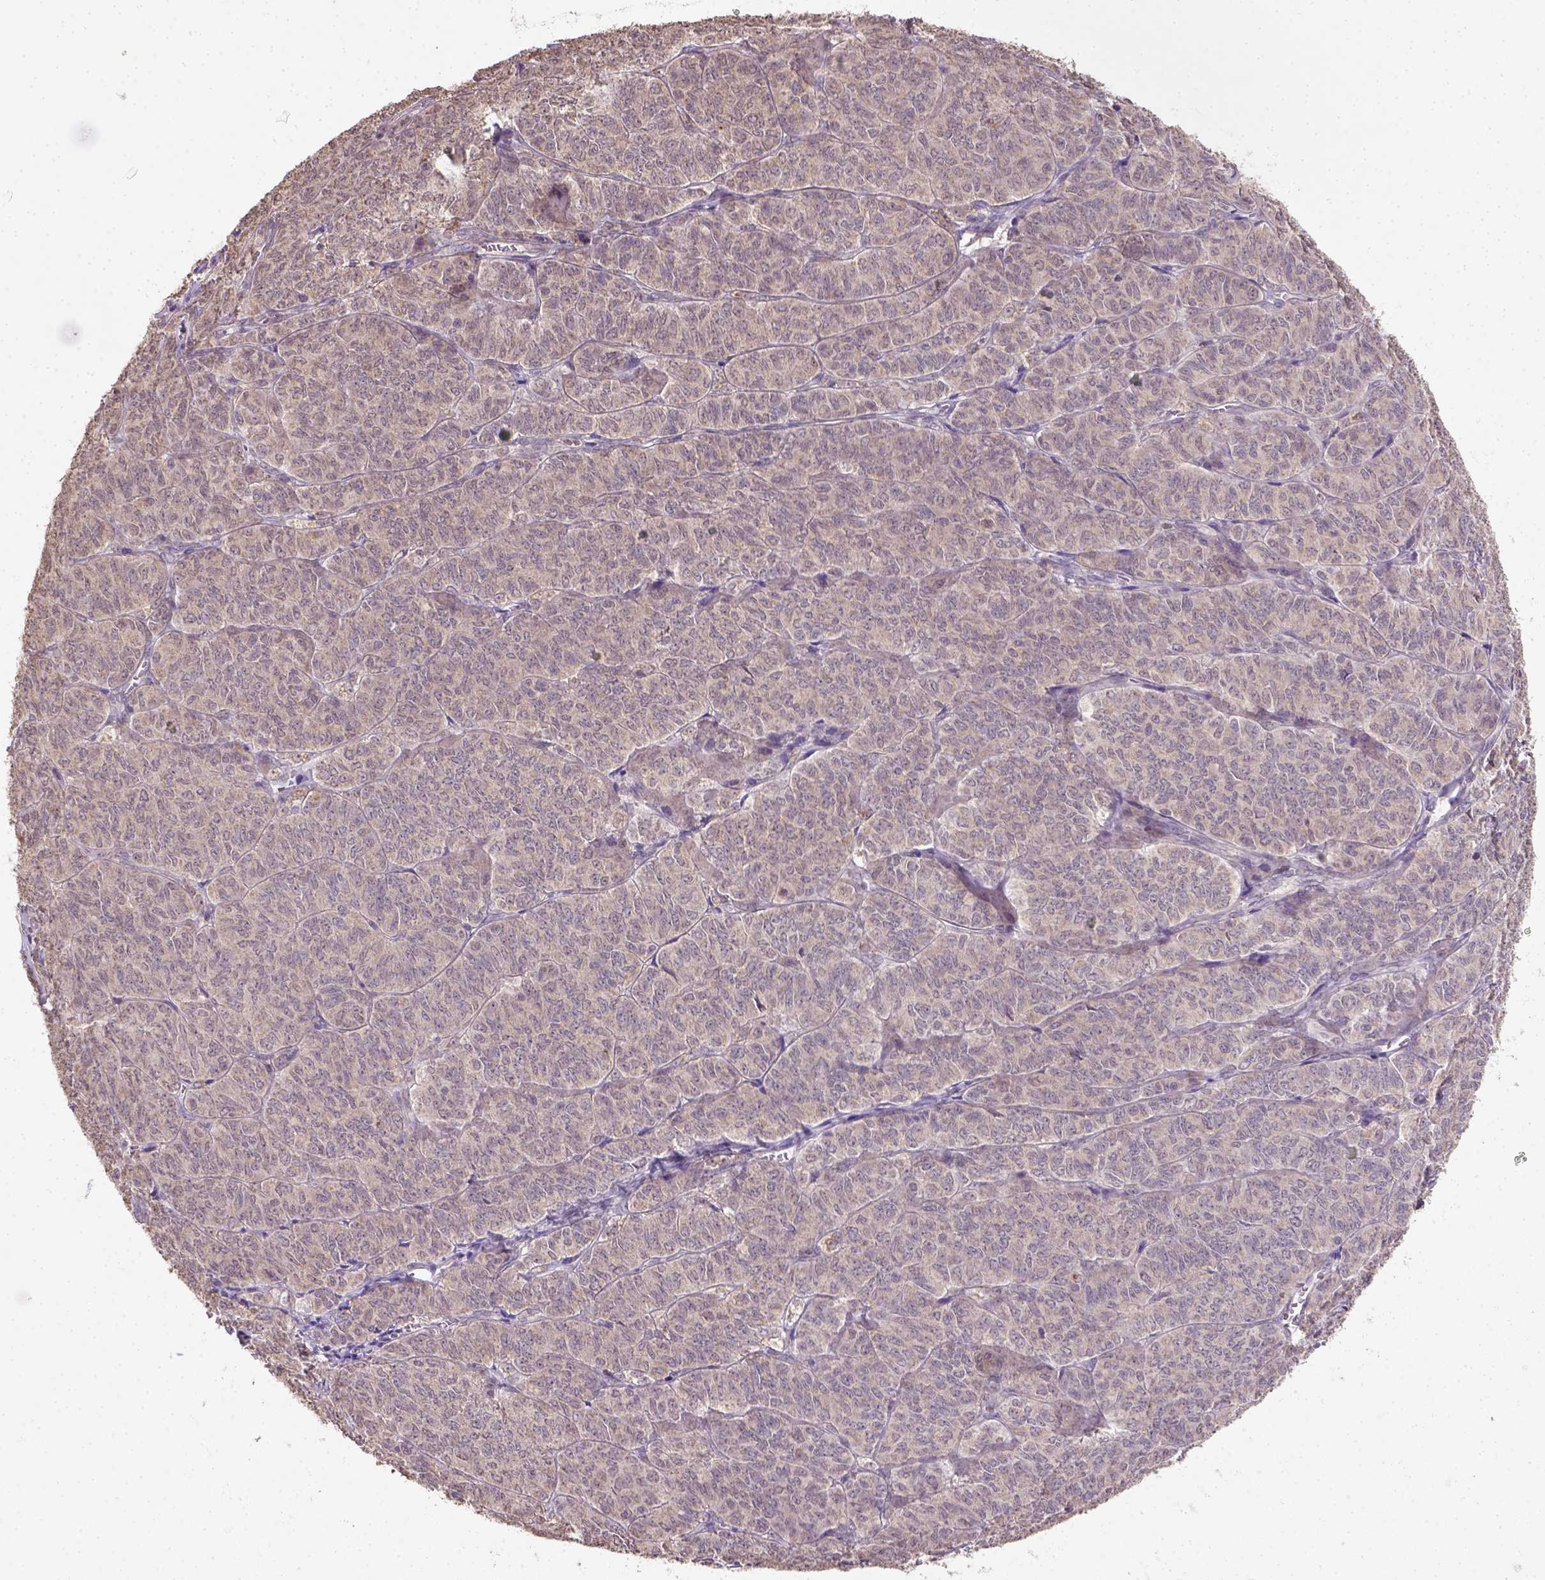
{"staining": {"intensity": "weak", "quantity": ">75%", "location": "cytoplasmic/membranous"}, "tissue": "ovarian cancer", "cell_type": "Tumor cells", "image_type": "cancer", "snomed": [{"axis": "morphology", "description": "Carcinoma, endometroid"}, {"axis": "topography", "description": "Ovary"}], "caption": "A high-resolution photomicrograph shows immunohistochemistry (IHC) staining of ovarian cancer, which demonstrates weak cytoplasmic/membranous positivity in about >75% of tumor cells.", "gene": "NUDT10", "patient": {"sex": "female", "age": 80}}